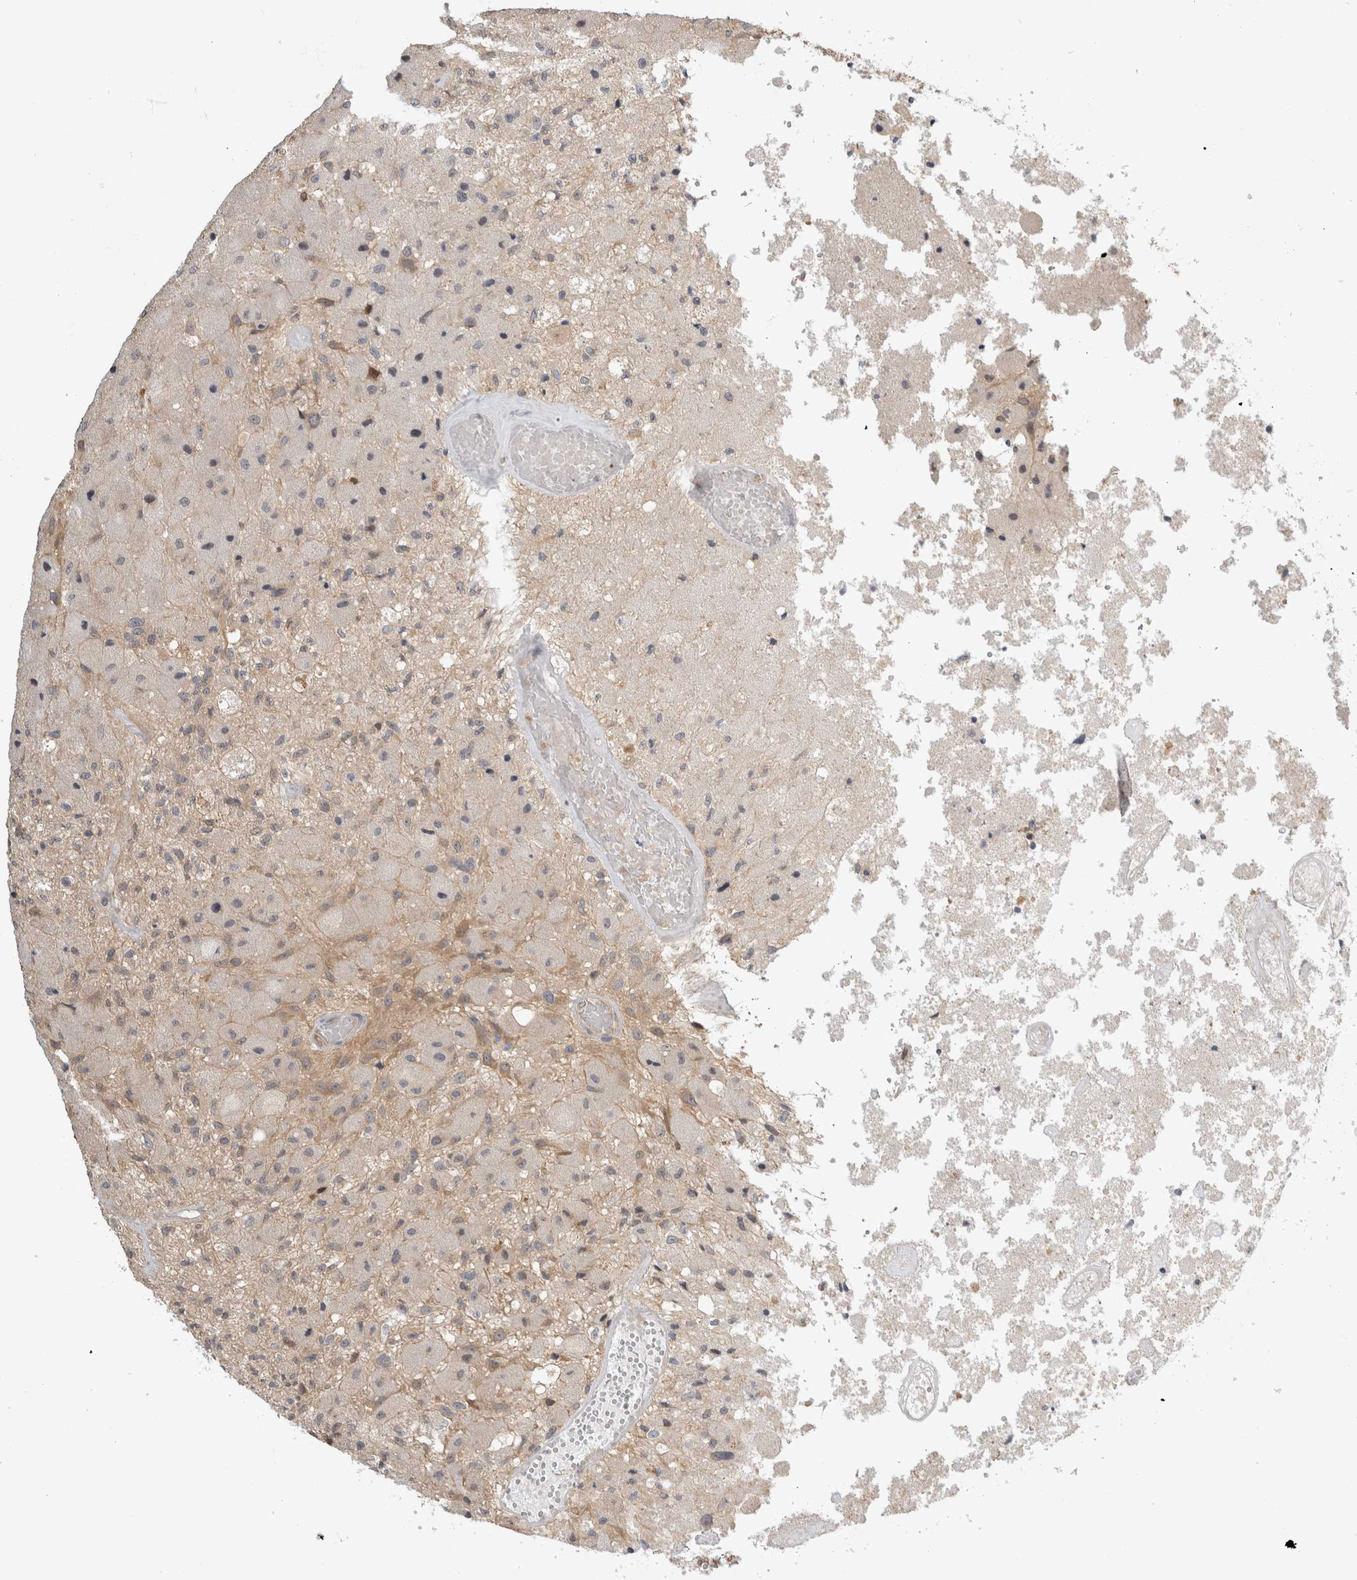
{"staining": {"intensity": "negative", "quantity": "none", "location": "none"}, "tissue": "glioma", "cell_type": "Tumor cells", "image_type": "cancer", "snomed": [{"axis": "morphology", "description": "Normal tissue, NOS"}, {"axis": "morphology", "description": "Glioma, malignant, High grade"}, {"axis": "topography", "description": "Cerebral cortex"}], "caption": "This is an IHC photomicrograph of human glioma. There is no positivity in tumor cells.", "gene": "PGM1", "patient": {"sex": "male", "age": 77}}